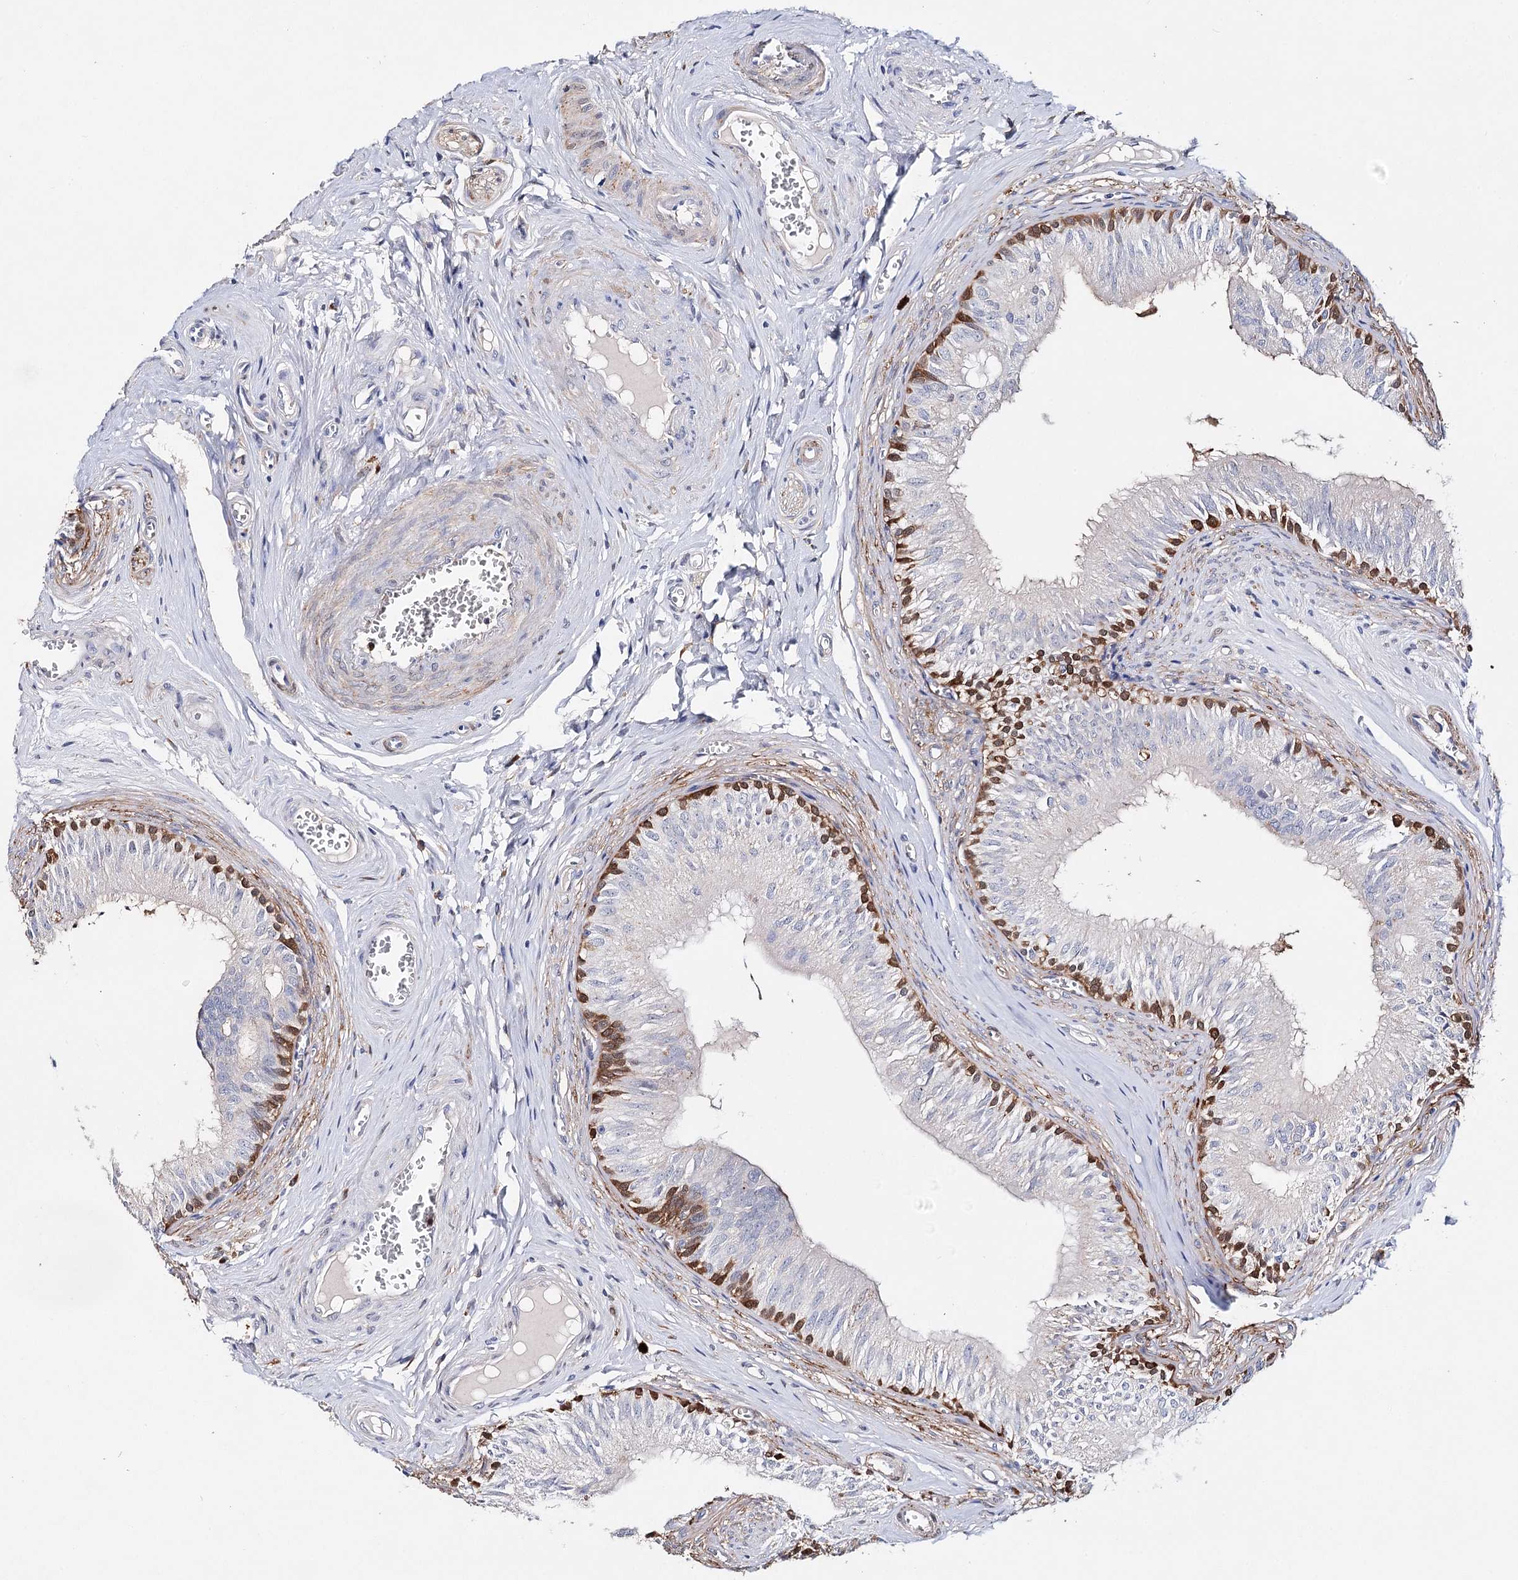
{"staining": {"intensity": "strong", "quantity": "<25%", "location": "cytoplasmic/membranous,nuclear"}, "tissue": "epididymis", "cell_type": "Glandular cells", "image_type": "normal", "snomed": [{"axis": "morphology", "description": "Normal tissue, NOS"}, {"axis": "topography", "description": "Epididymis"}], "caption": "Protein staining of normal epididymis exhibits strong cytoplasmic/membranous,nuclear staining in approximately <25% of glandular cells. The staining was performed using DAB (3,3'-diaminobenzidine), with brown indicating positive protein expression. Nuclei are stained blue with hematoxylin.", "gene": "CFAP46", "patient": {"sex": "male", "age": 46}}